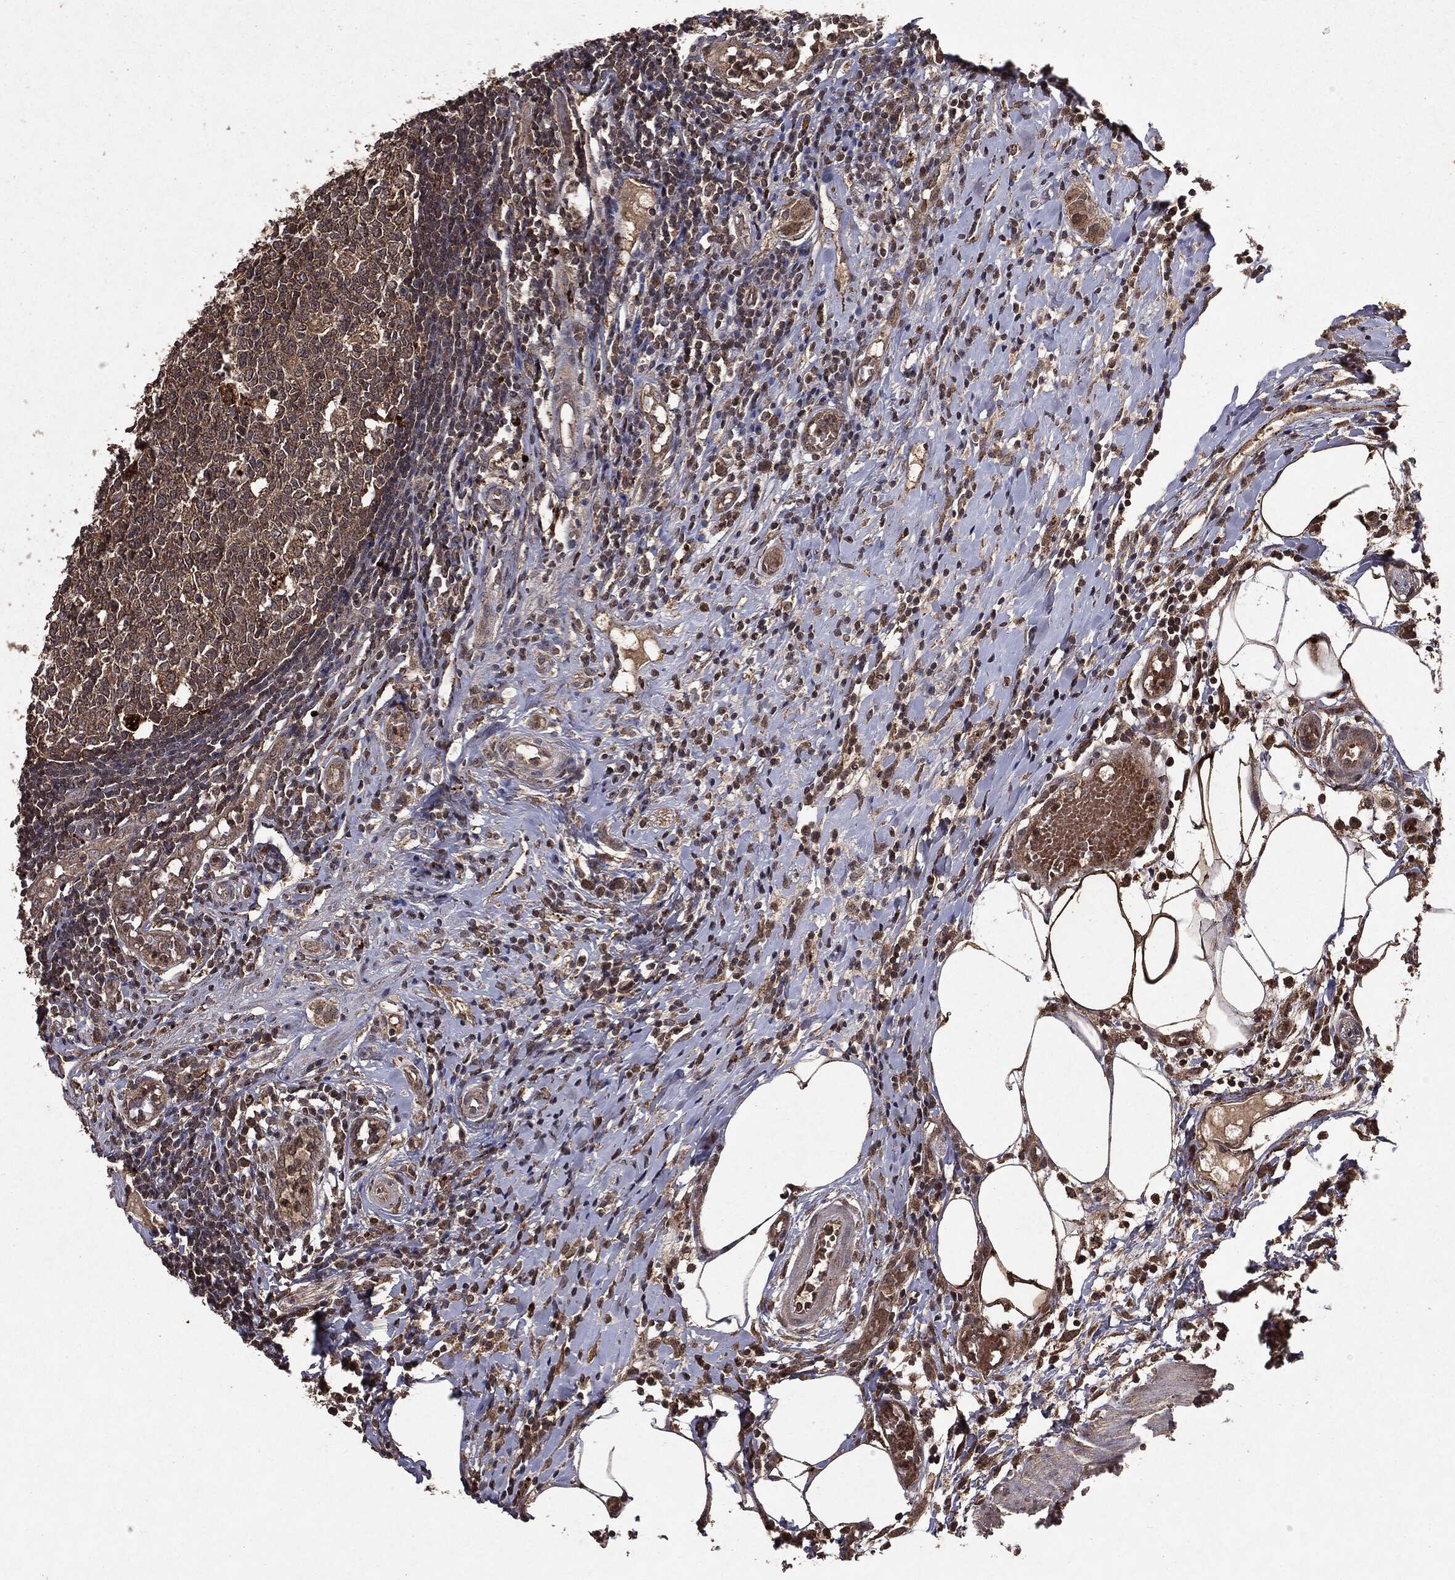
{"staining": {"intensity": "moderate", "quantity": ">75%", "location": "cytoplasmic/membranous"}, "tissue": "appendix", "cell_type": "Glandular cells", "image_type": "normal", "snomed": [{"axis": "morphology", "description": "Normal tissue, NOS"}, {"axis": "morphology", "description": "Inflammation, NOS"}, {"axis": "topography", "description": "Appendix"}], "caption": "DAB (3,3'-diaminobenzidine) immunohistochemical staining of unremarkable appendix displays moderate cytoplasmic/membranous protein expression in about >75% of glandular cells.", "gene": "MTOR", "patient": {"sex": "male", "age": 16}}